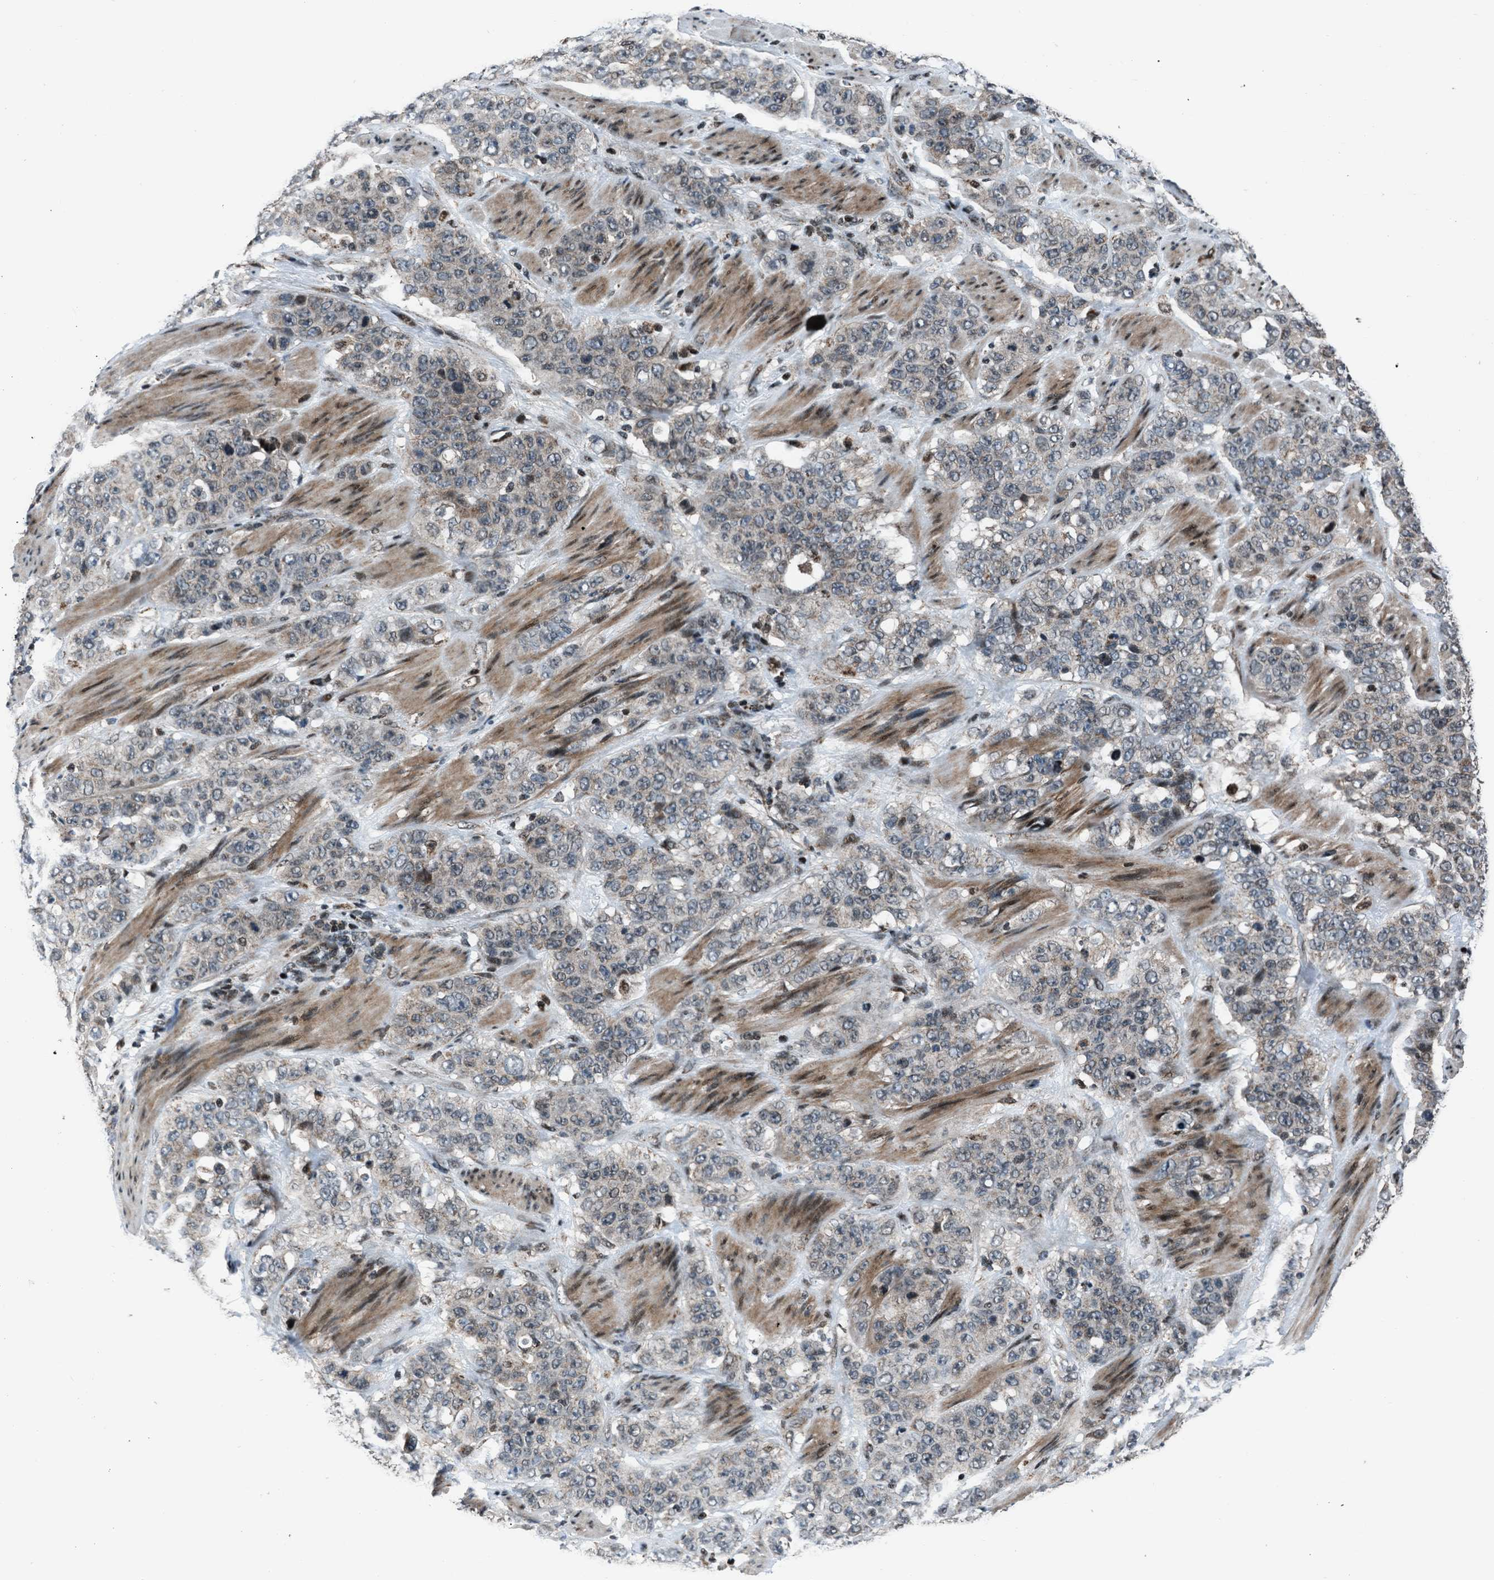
{"staining": {"intensity": "weak", "quantity": "25%-75%", "location": "cytoplasmic/membranous"}, "tissue": "stomach cancer", "cell_type": "Tumor cells", "image_type": "cancer", "snomed": [{"axis": "morphology", "description": "Adenocarcinoma, NOS"}, {"axis": "topography", "description": "Stomach"}], "caption": "Adenocarcinoma (stomach) stained with IHC shows weak cytoplasmic/membranous positivity in approximately 25%-75% of tumor cells. (IHC, brightfield microscopy, high magnification).", "gene": "MORC3", "patient": {"sex": "male", "age": 48}}